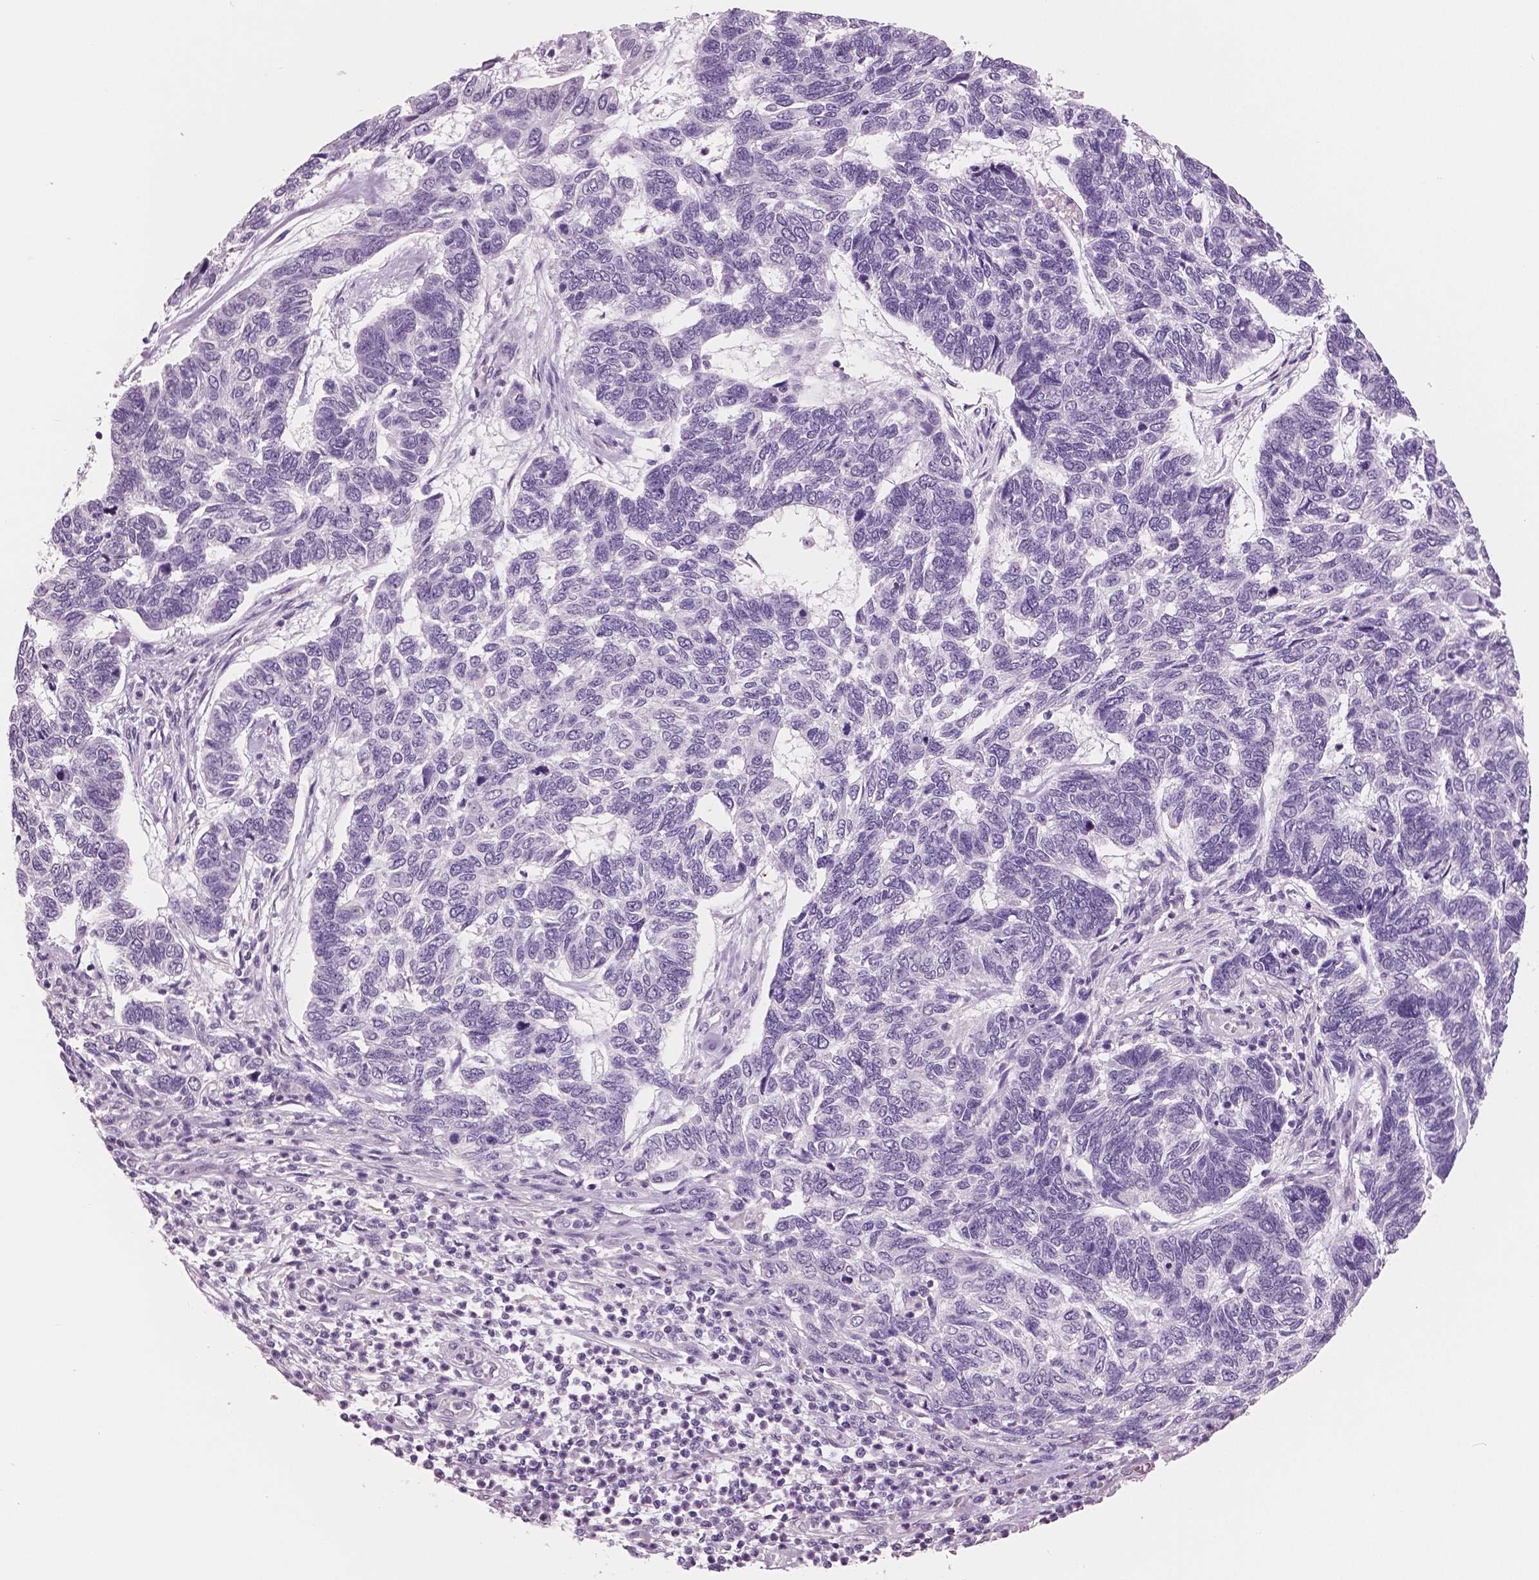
{"staining": {"intensity": "negative", "quantity": "none", "location": "none"}, "tissue": "skin cancer", "cell_type": "Tumor cells", "image_type": "cancer", "snomed": [{"axis": "morphology", "description": "Basal cell carcinoma"}, {"axis": "topography", "description": "Skin"}], "caption": "Skin basal cell carcinoma was stained to show a protein in brown. There is no significant expression in tumor cells.", "gene": "NECAB2", "patient": {"sex": "female", "age": 65}}